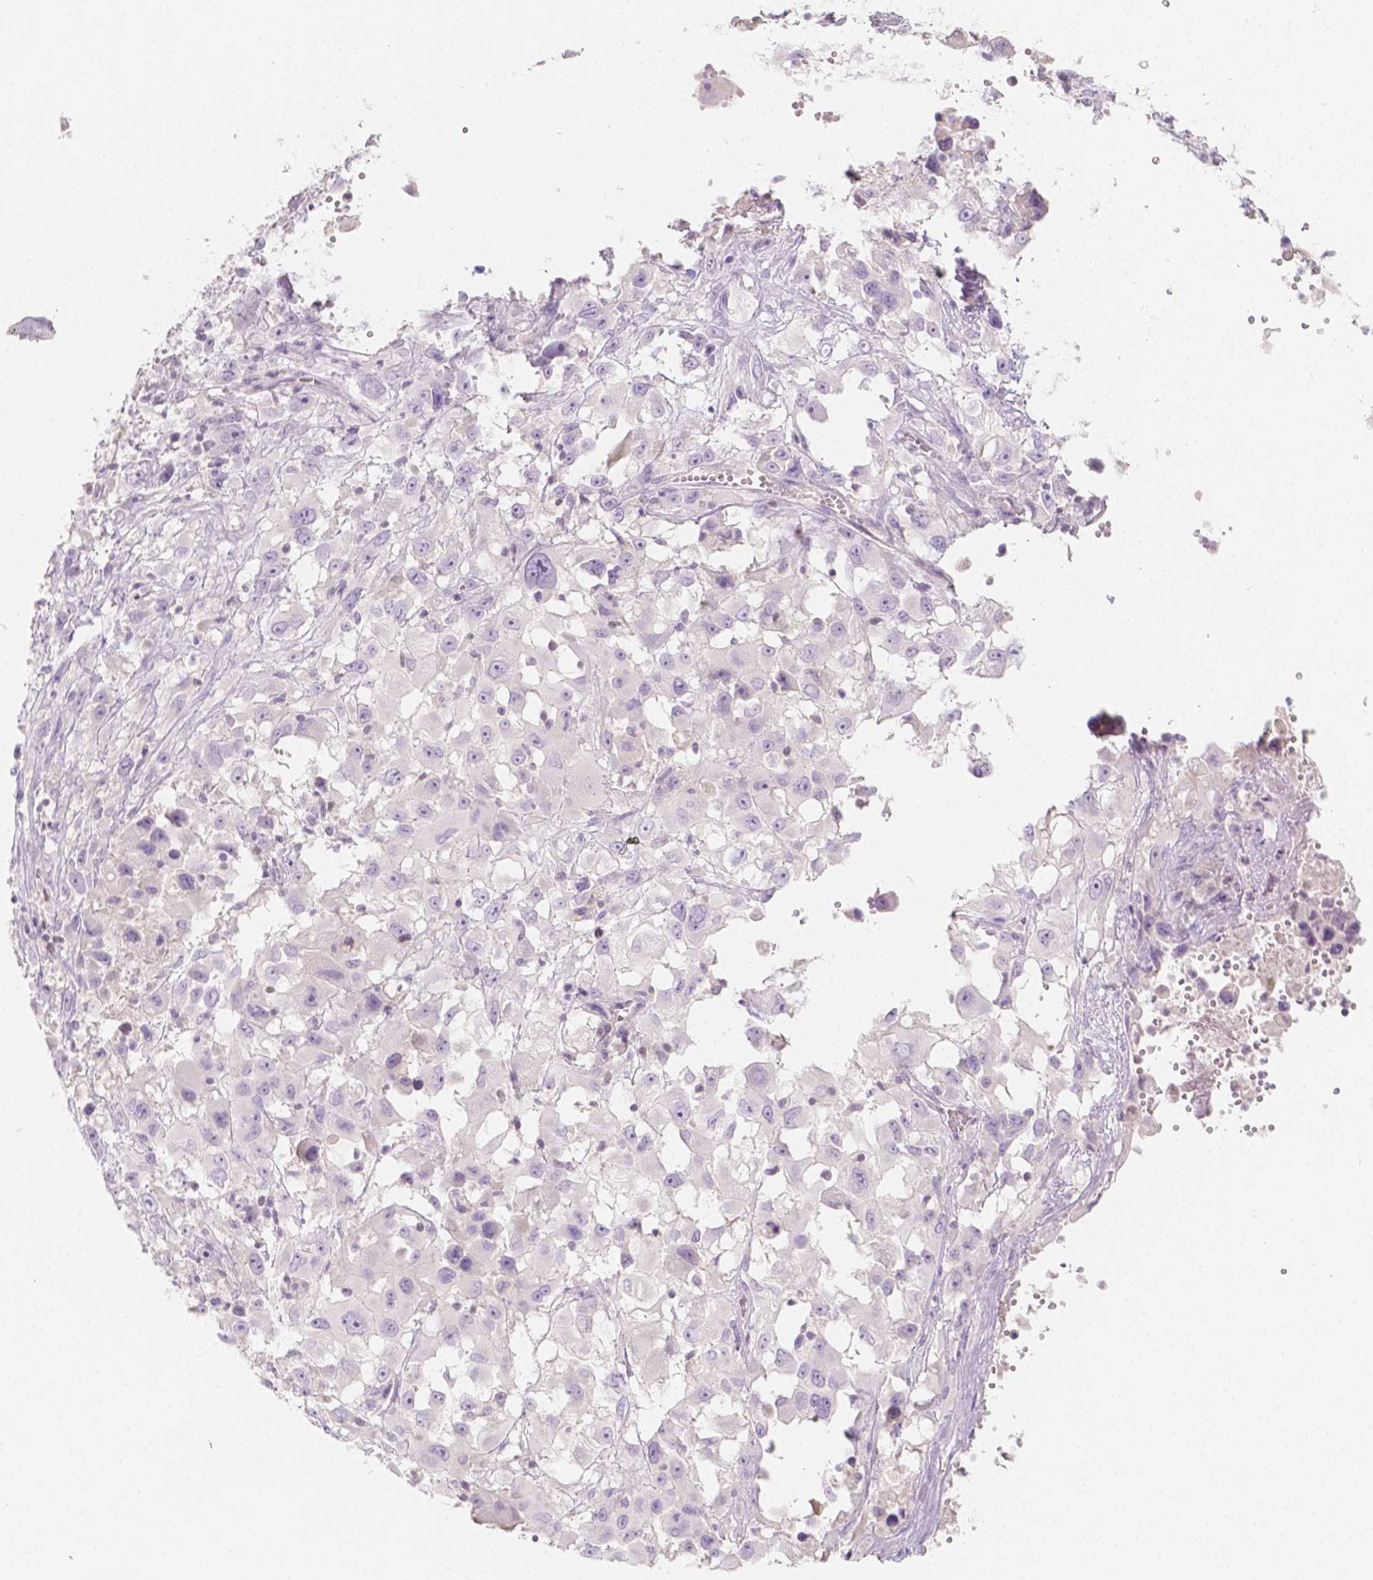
{"staining": {"intensity": "negative", "quantity": "none", "location": "none"}, "tissue": "melanoma", "cell_type": "Tumor cells", "image_type": "cancer", "snomed": [{"axis": "morphology", "description": "Malignant melanoma, Metastatic site"}, {"axis": "topography", "description": "Soft tissue"}], "caption": "This is an immunohistochemistry (IHC) photomicrograph of malignant melanoma (metastatic site). There is no positivity in tumor cells.", "gene": "BATF", "patient": {"sex": "male", "age": 50}}